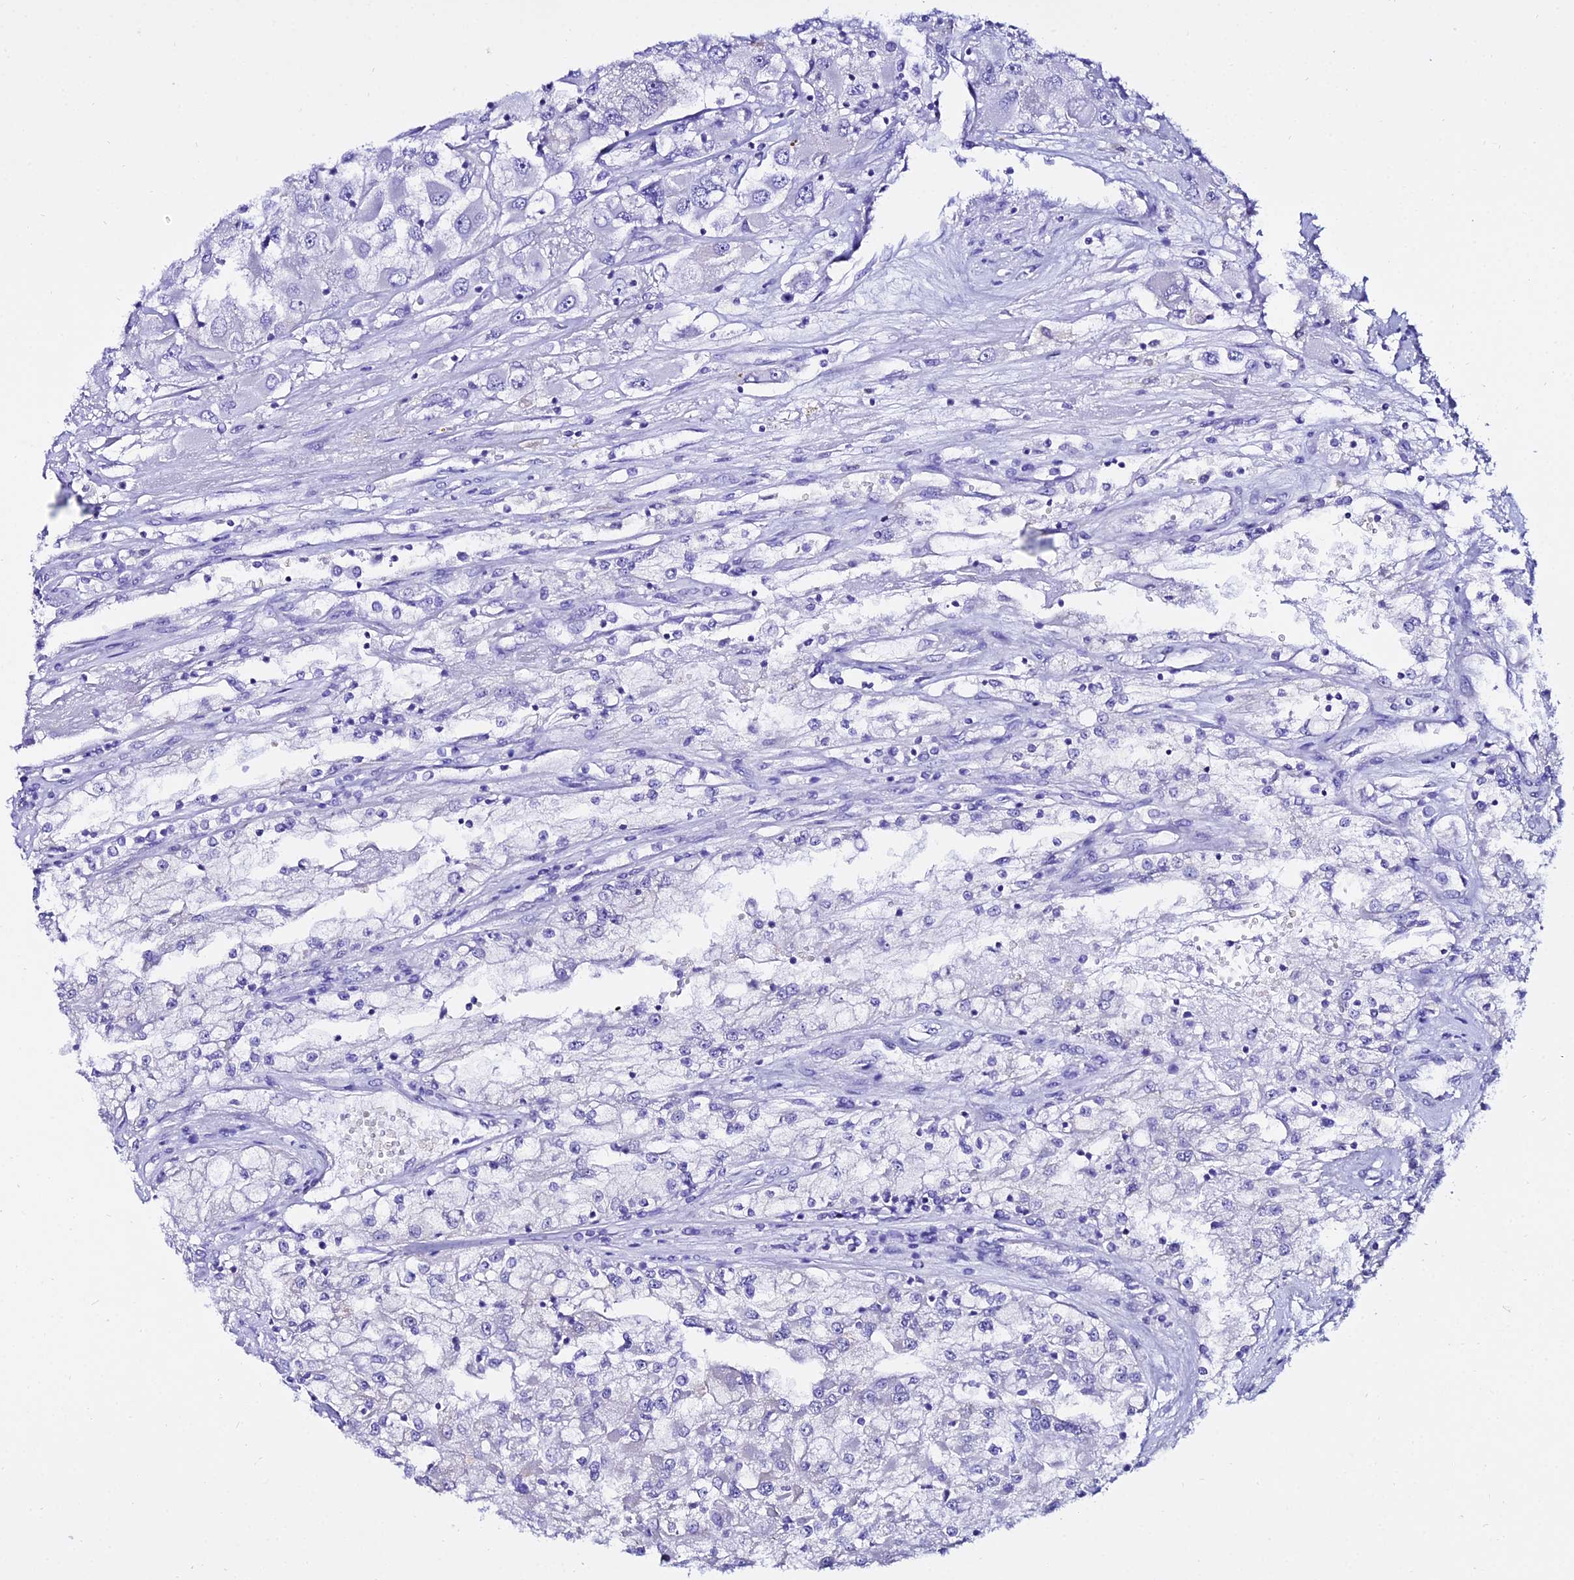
{"staining": {"intensity": "negative", "quantity": "none", "location": "none"}, "tissue": "renal cancer", "cell_type": "Tumor cells", "image_type": "cancer", "snomed": [{"axis": "morphology", "description": "Adenocarcinoma, NOS"}, {"axis": "topography", "description": "Kidney"}], "caption": "The IHC photomicrograph has no significant expression in tumor cells of renal cancer tissue.", "gene": "OR4D5", "patient": {"sex": "female", "age": 52}}